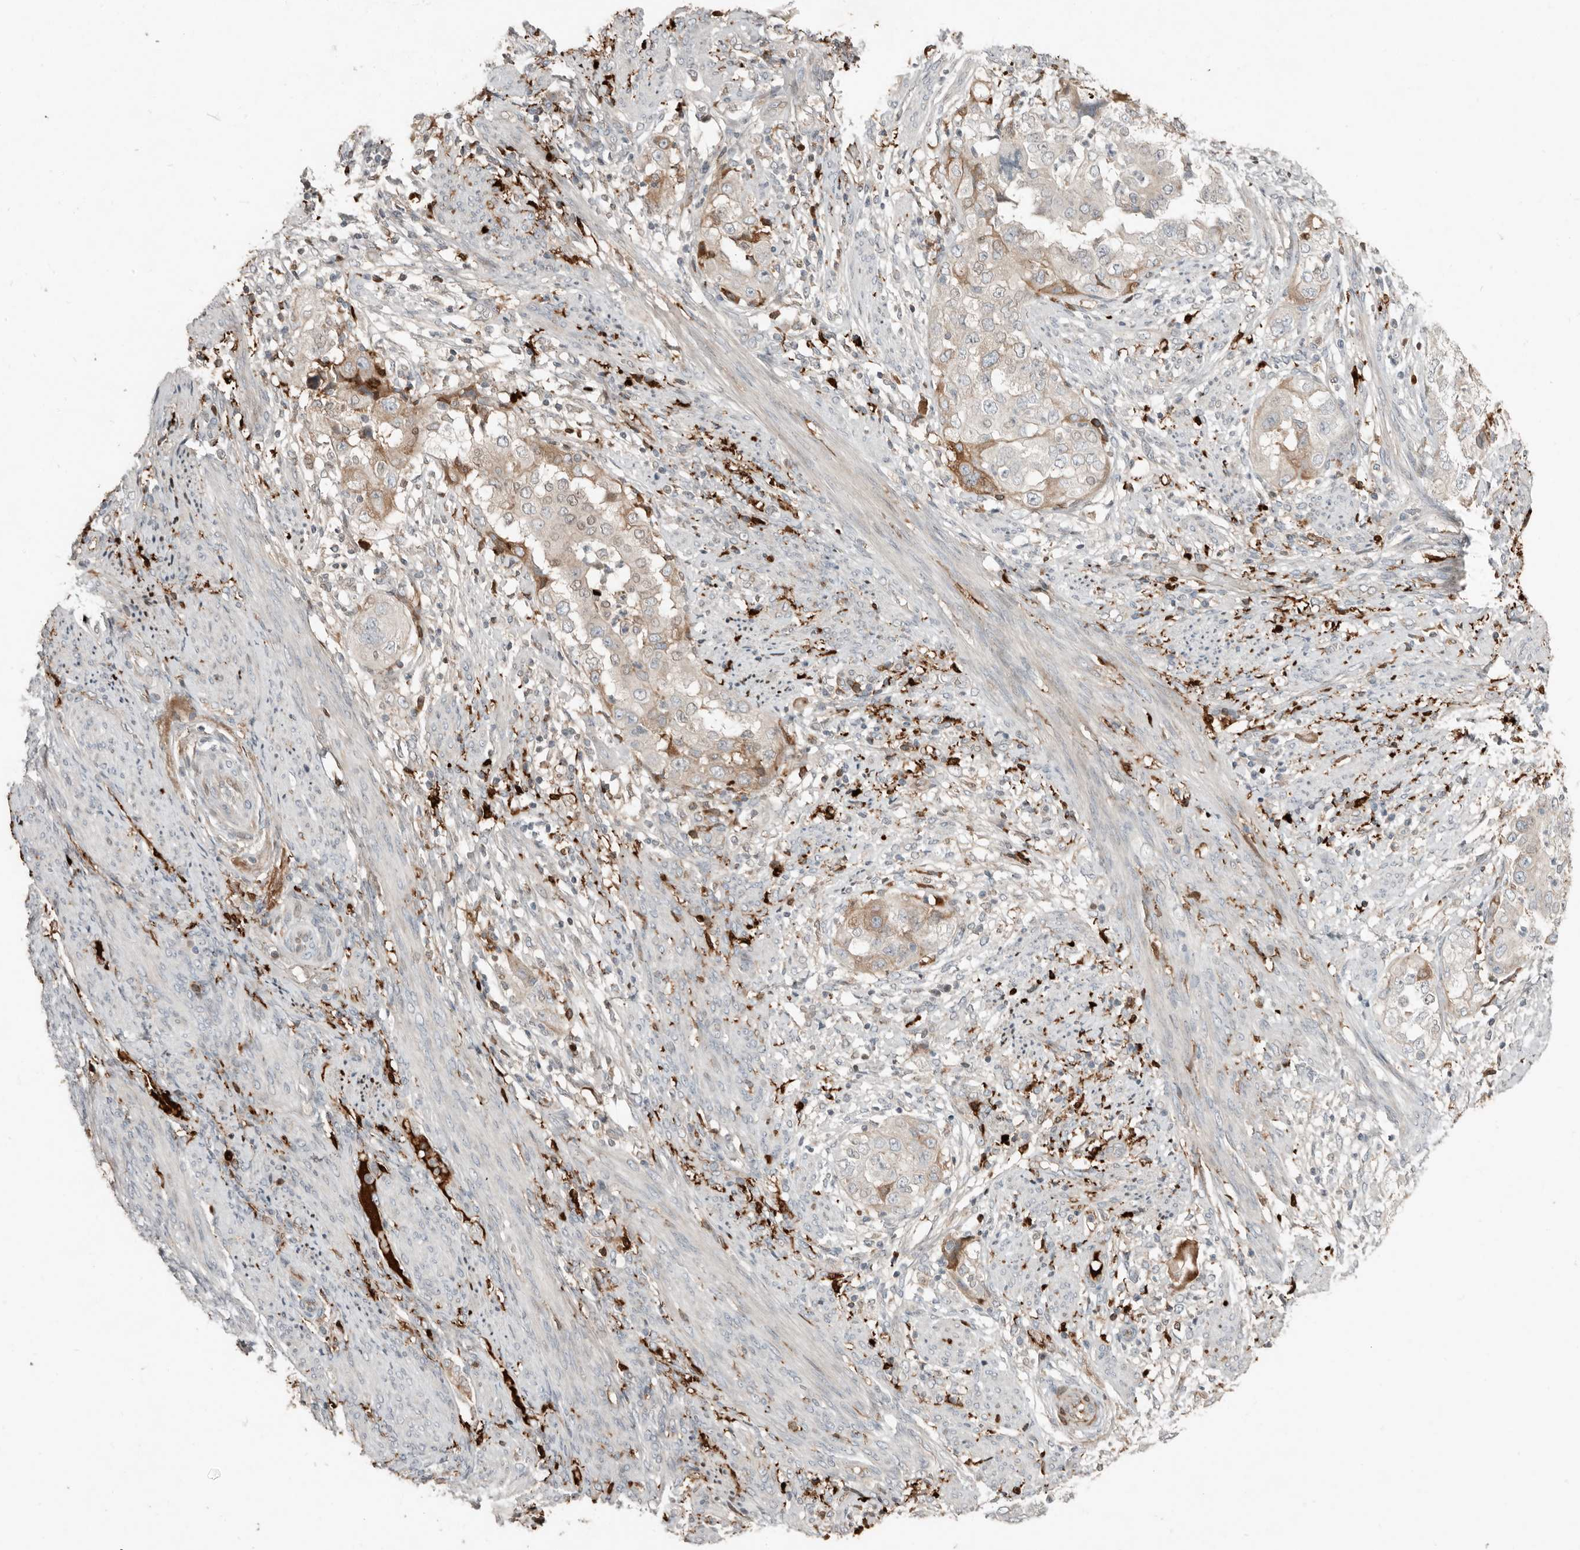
{"staining": {"intensity": "moderate", "quantity": "<25%", "location": "cytoplasmic/membranous"}, "tissue": "endometrial cancer", "cell_type": "Tumor cells", "image_type": "cancer", "snomed": [{"axis": "morphology", "description": "Adenocarcinoma, NOS"}, {"axis": "topography", "description": "Endometrium"}], "caption": "Adenocarcinoma (endometrial) stained with a brown dye displays moderate cytoplasmic/membranous positive expression in approximately <25% of tumor cells.", "gene": "KLHL38", "patient": {"sex": "female", "age": 85}}